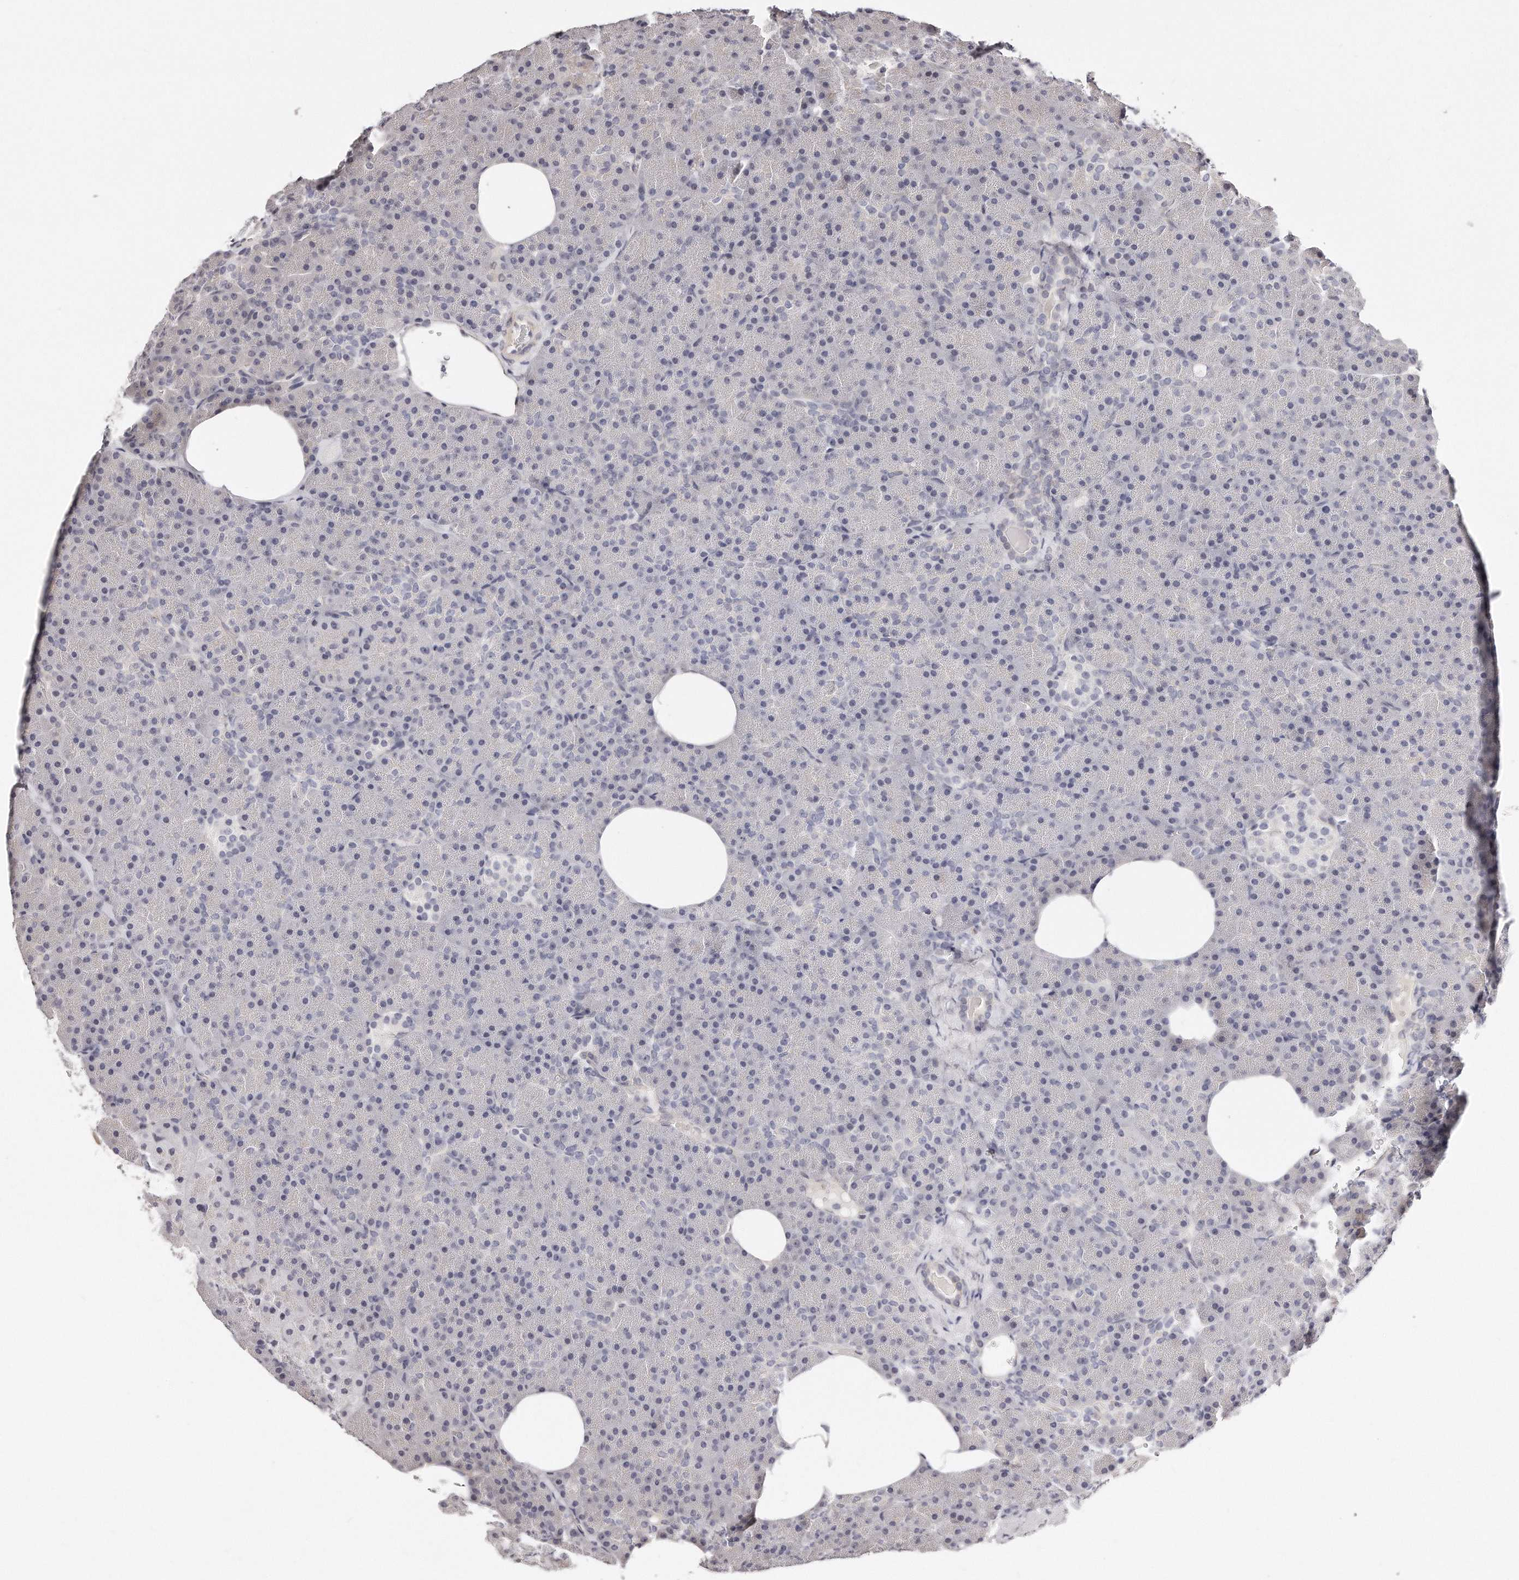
{"staining": {"intensity": "negative", "quantity": "none", "location": "none"}, "tissue": "pancreas", "cell_type": "Exocrine glandular cells", "image_type": "normal", "snomed": [{"axis": "morphology", "description": "Normal tissue, NOS"}, {"axis": "morphology", "description": "Carcinoid, malignant, NOS"}, {"axis": "topography", "description": "Pancreas"}], "caption": "IHC of normal pancreas reveals no expression in exocrine glandular cells.", "gene": "CASZ1", "patient": {"sex": "female", "age": 35}}